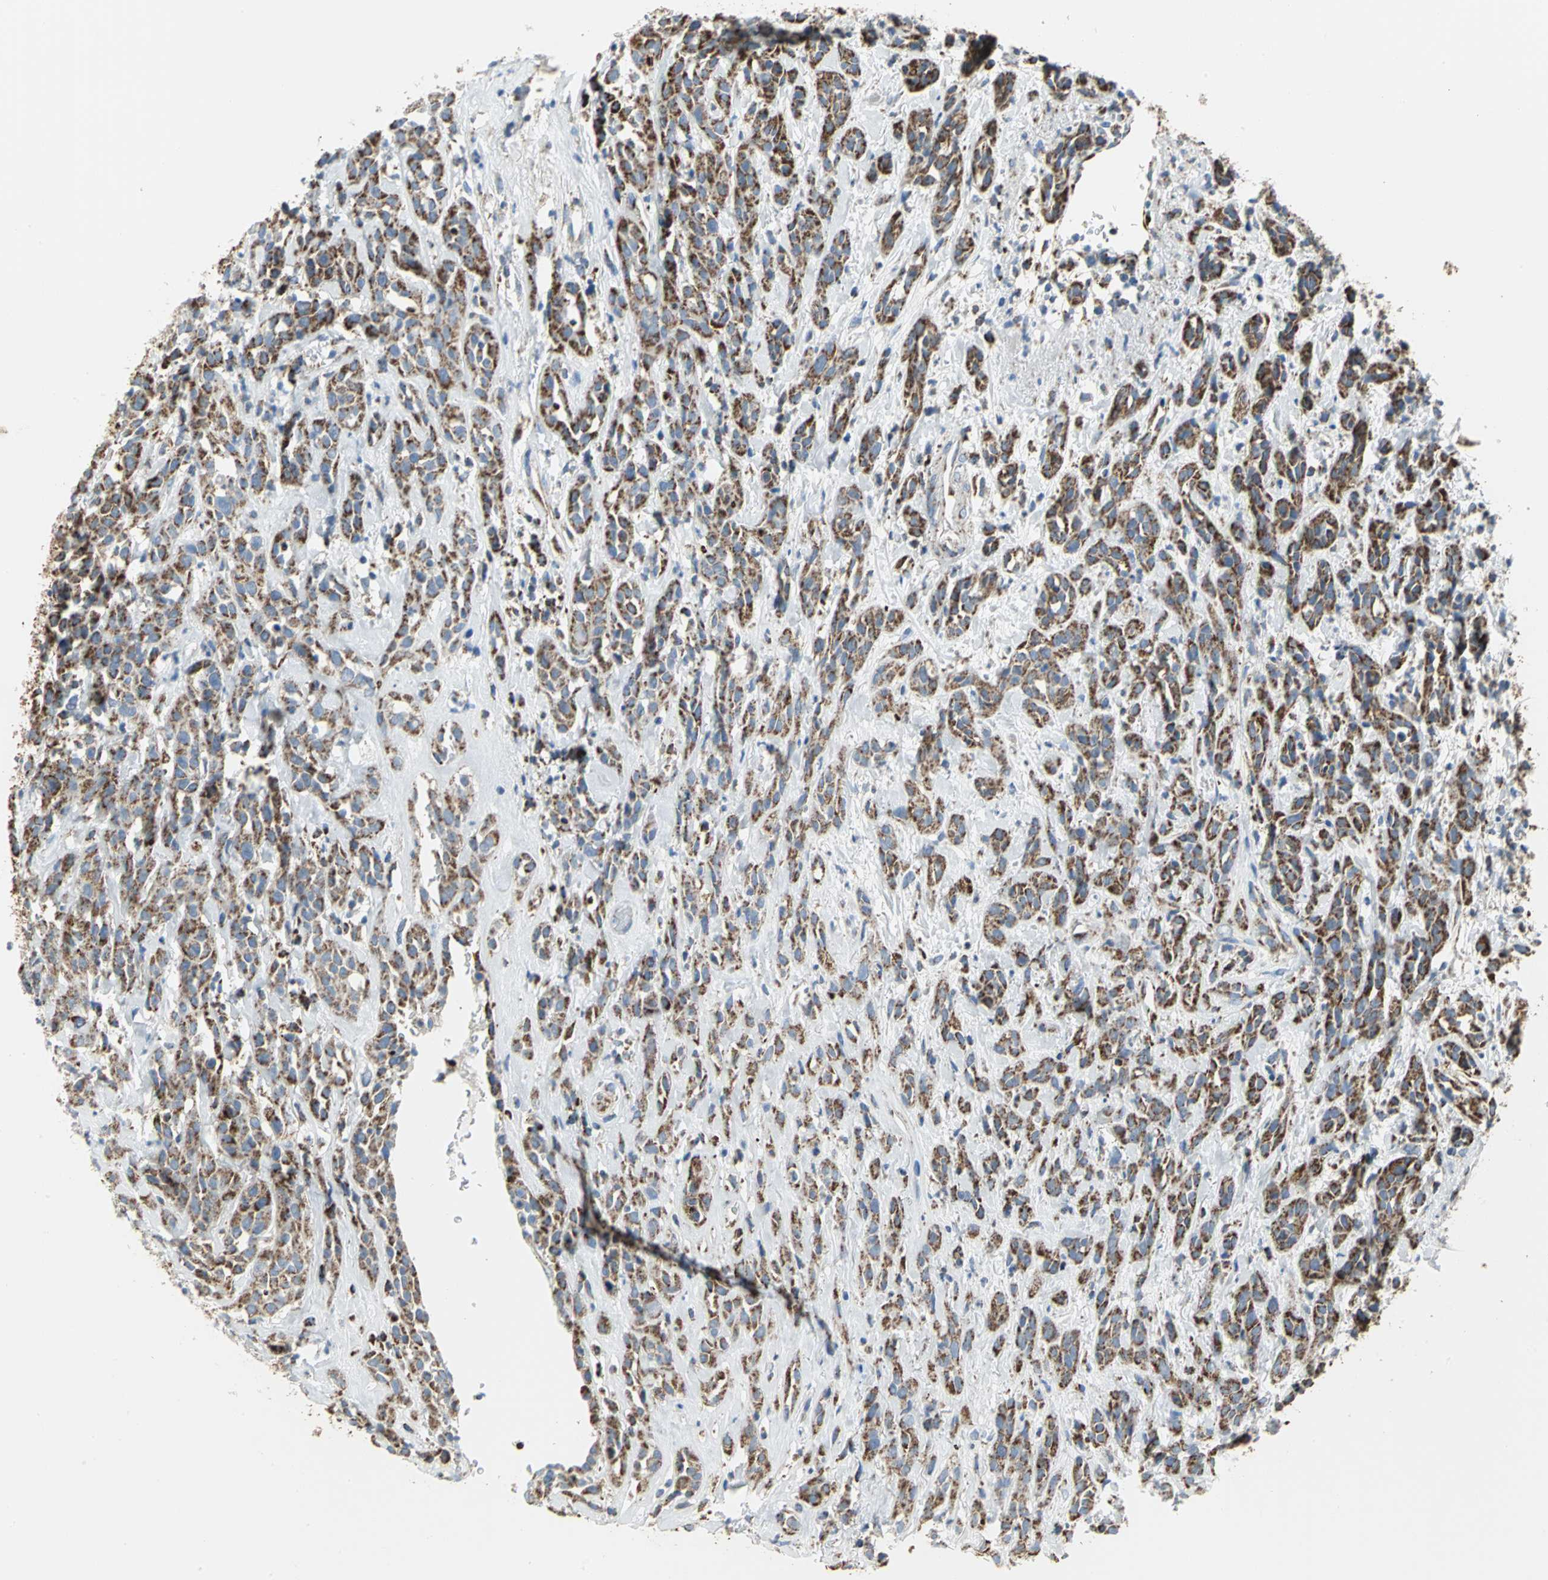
{"staining": {"intensity": "moderate", "quantity": ">75%", "location": "cytoplasmic/membranous"}, "tissue": "head and neck cancer", "cell_type": "Tumor cells", "image_type": "cancer", "snomed": [{"axis": "morphology", "description": "Squamous cell carcinoma, NOS"}, {"axis": "topography", "description": "Head-Neck"}], "caption": "A histopathology image of squamous cell carcinoma (head and neck) stained for a protein displays moderate cytoplasmic/membranous brown staining in tumor cells. (IHC, brightfield microscopy, high magnification).", "gene": "NTRK1", "patient": {"sex": "male", "age": 62}}